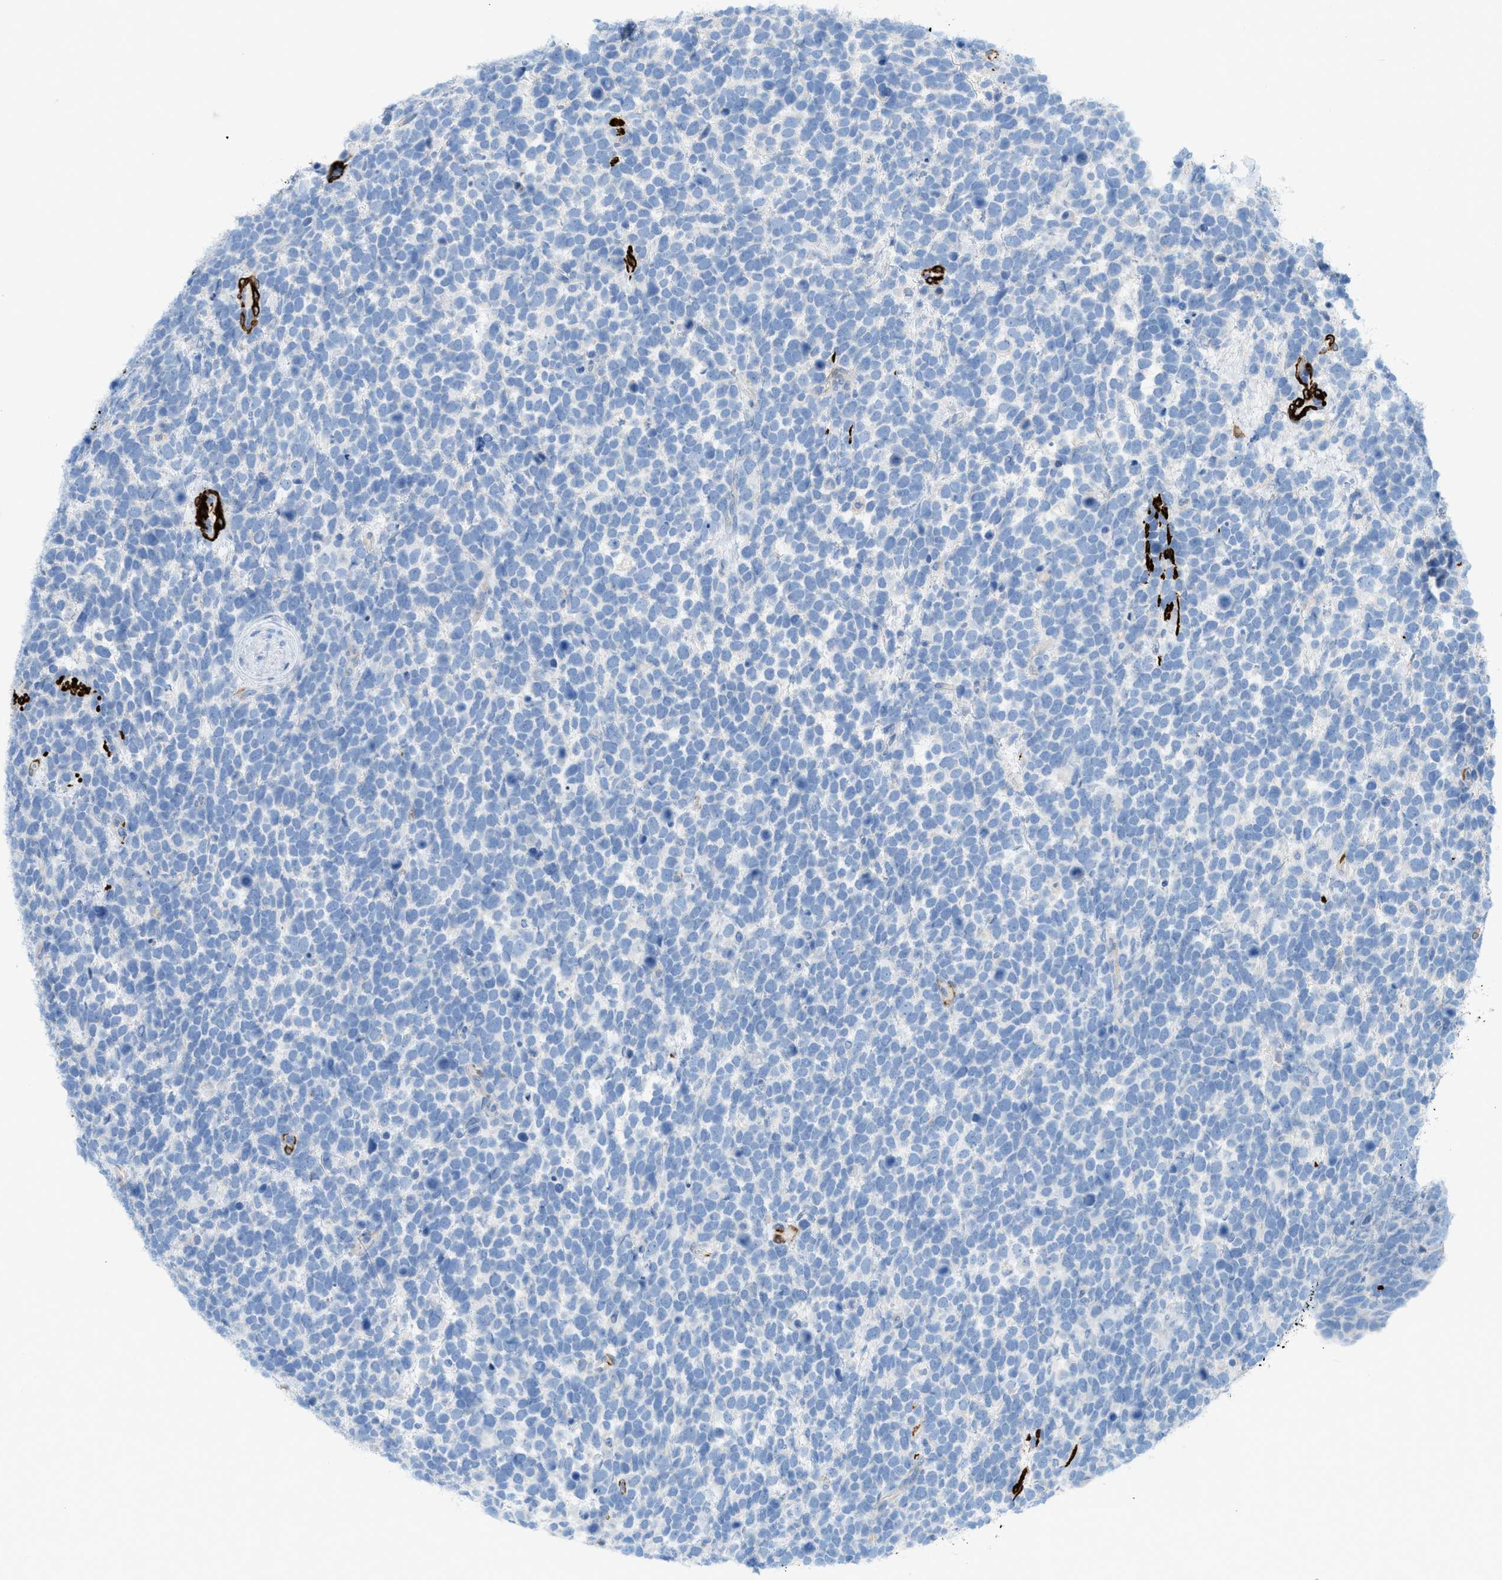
{"staining": {"intensity": "negative", "quantity": "none", "location": "none"}, "tissue": "urothelial cancer", "cell_type": "Tumor cells", "image_type": "cancer", "snomed": [{"axis": "morphology", "description": "Urothelial carcinoma, High grade"}, {"axis": "topography", "description": "Urinary bladder"}], "caption": "The micrograph exhibits no significant expression in tumor cells of urothelial cancer.", "gene": "MYH11", "patient": {"sex": "female", "age": 82}}